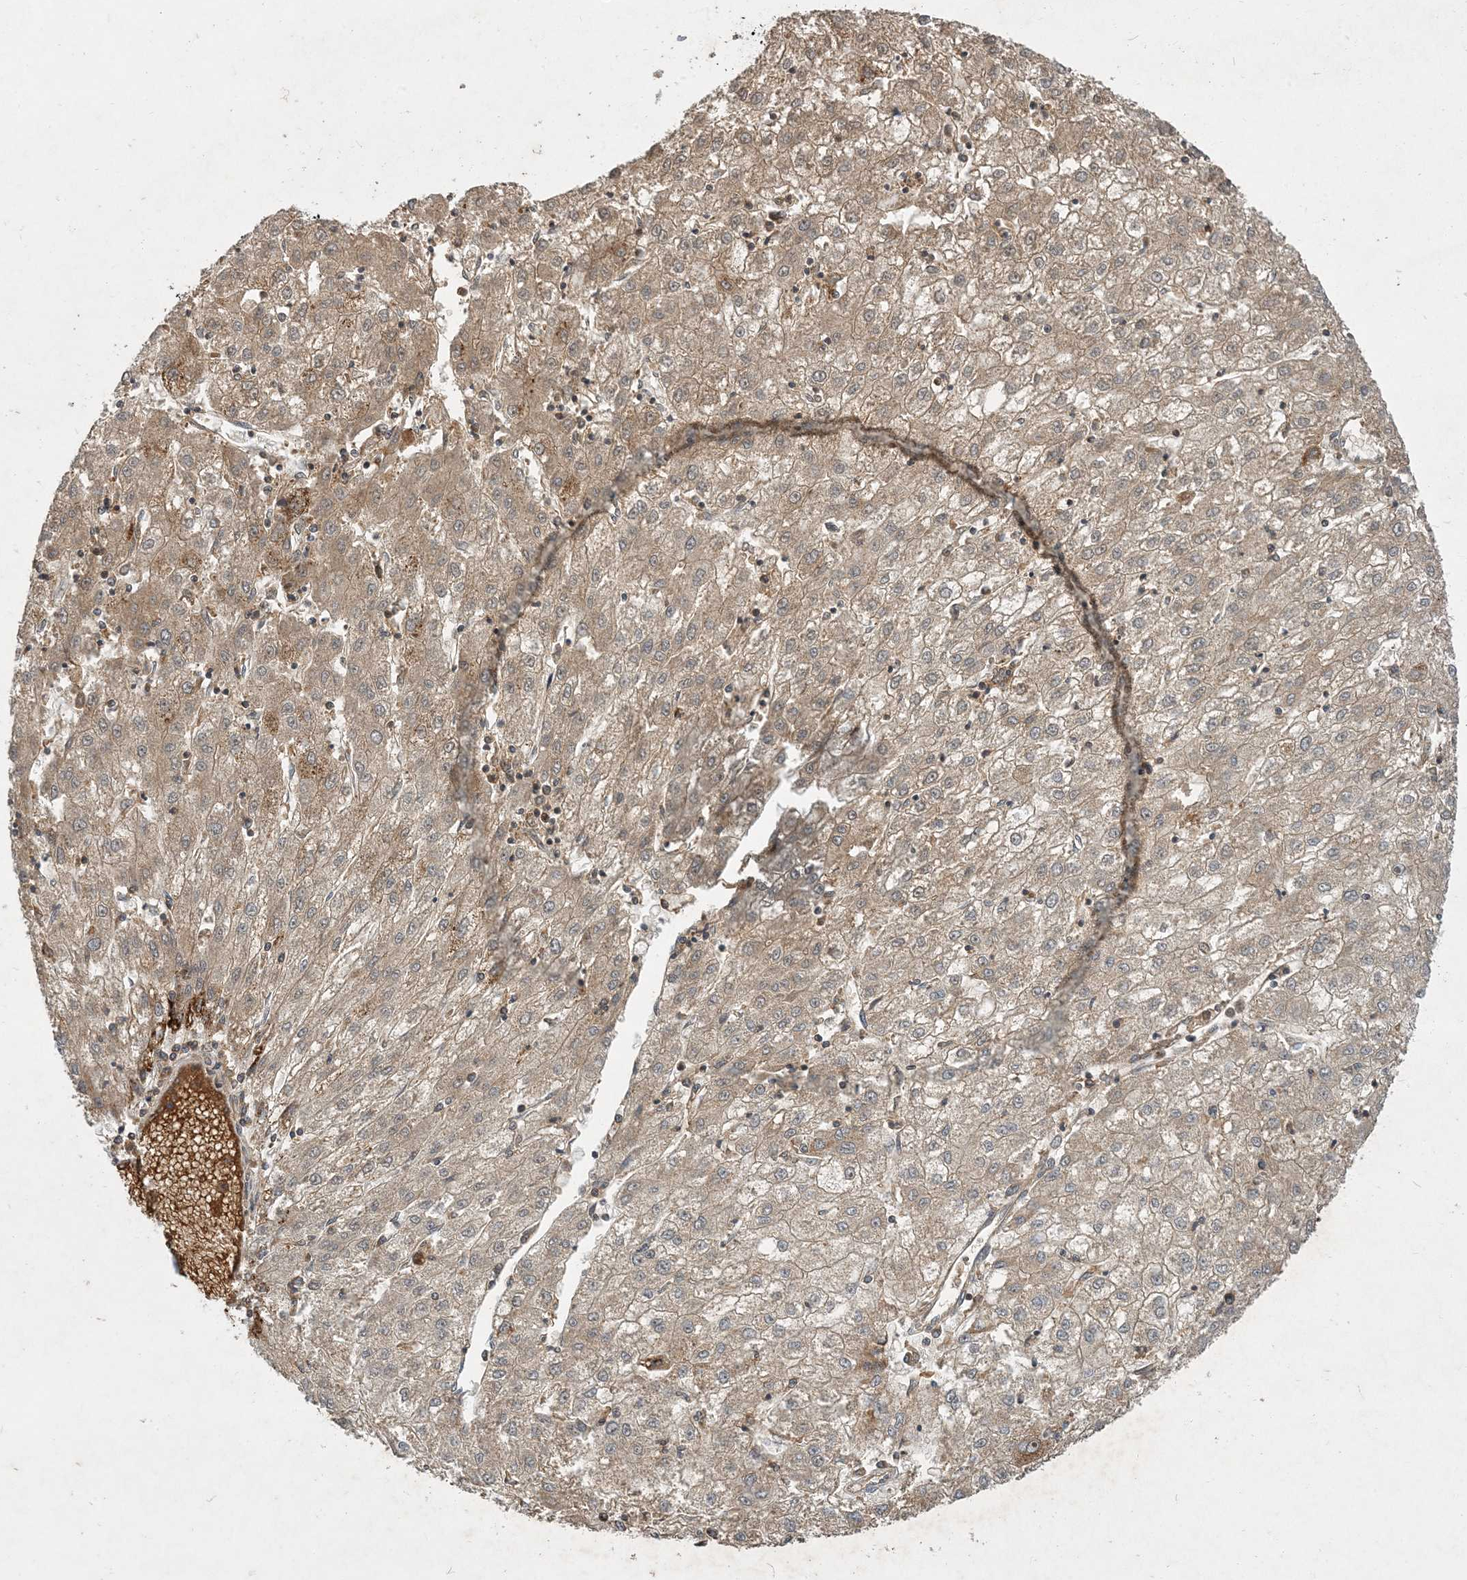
{"staining": {"intensity": "moderate", "quantity": ">75%", "location": "cytoplasmic/membranous"}, "tissue": "liver cancer", "cell_type": "Tumor cells", "image_type": "cancer", "snomed": [{"axis": "morphology", "description": "Carcinoma, Hepatocellular, NOS"}, {"axis": "topography", "description": "Liver"}], "caption": "This is a micrograph of IHC staining of liver hepatocellular carcinoma, which shows moderate expression in the cytoplasmic/membranous of tumor cells.", "gene": "LTN1", "patient": {"sex": "male", "age": 72}}